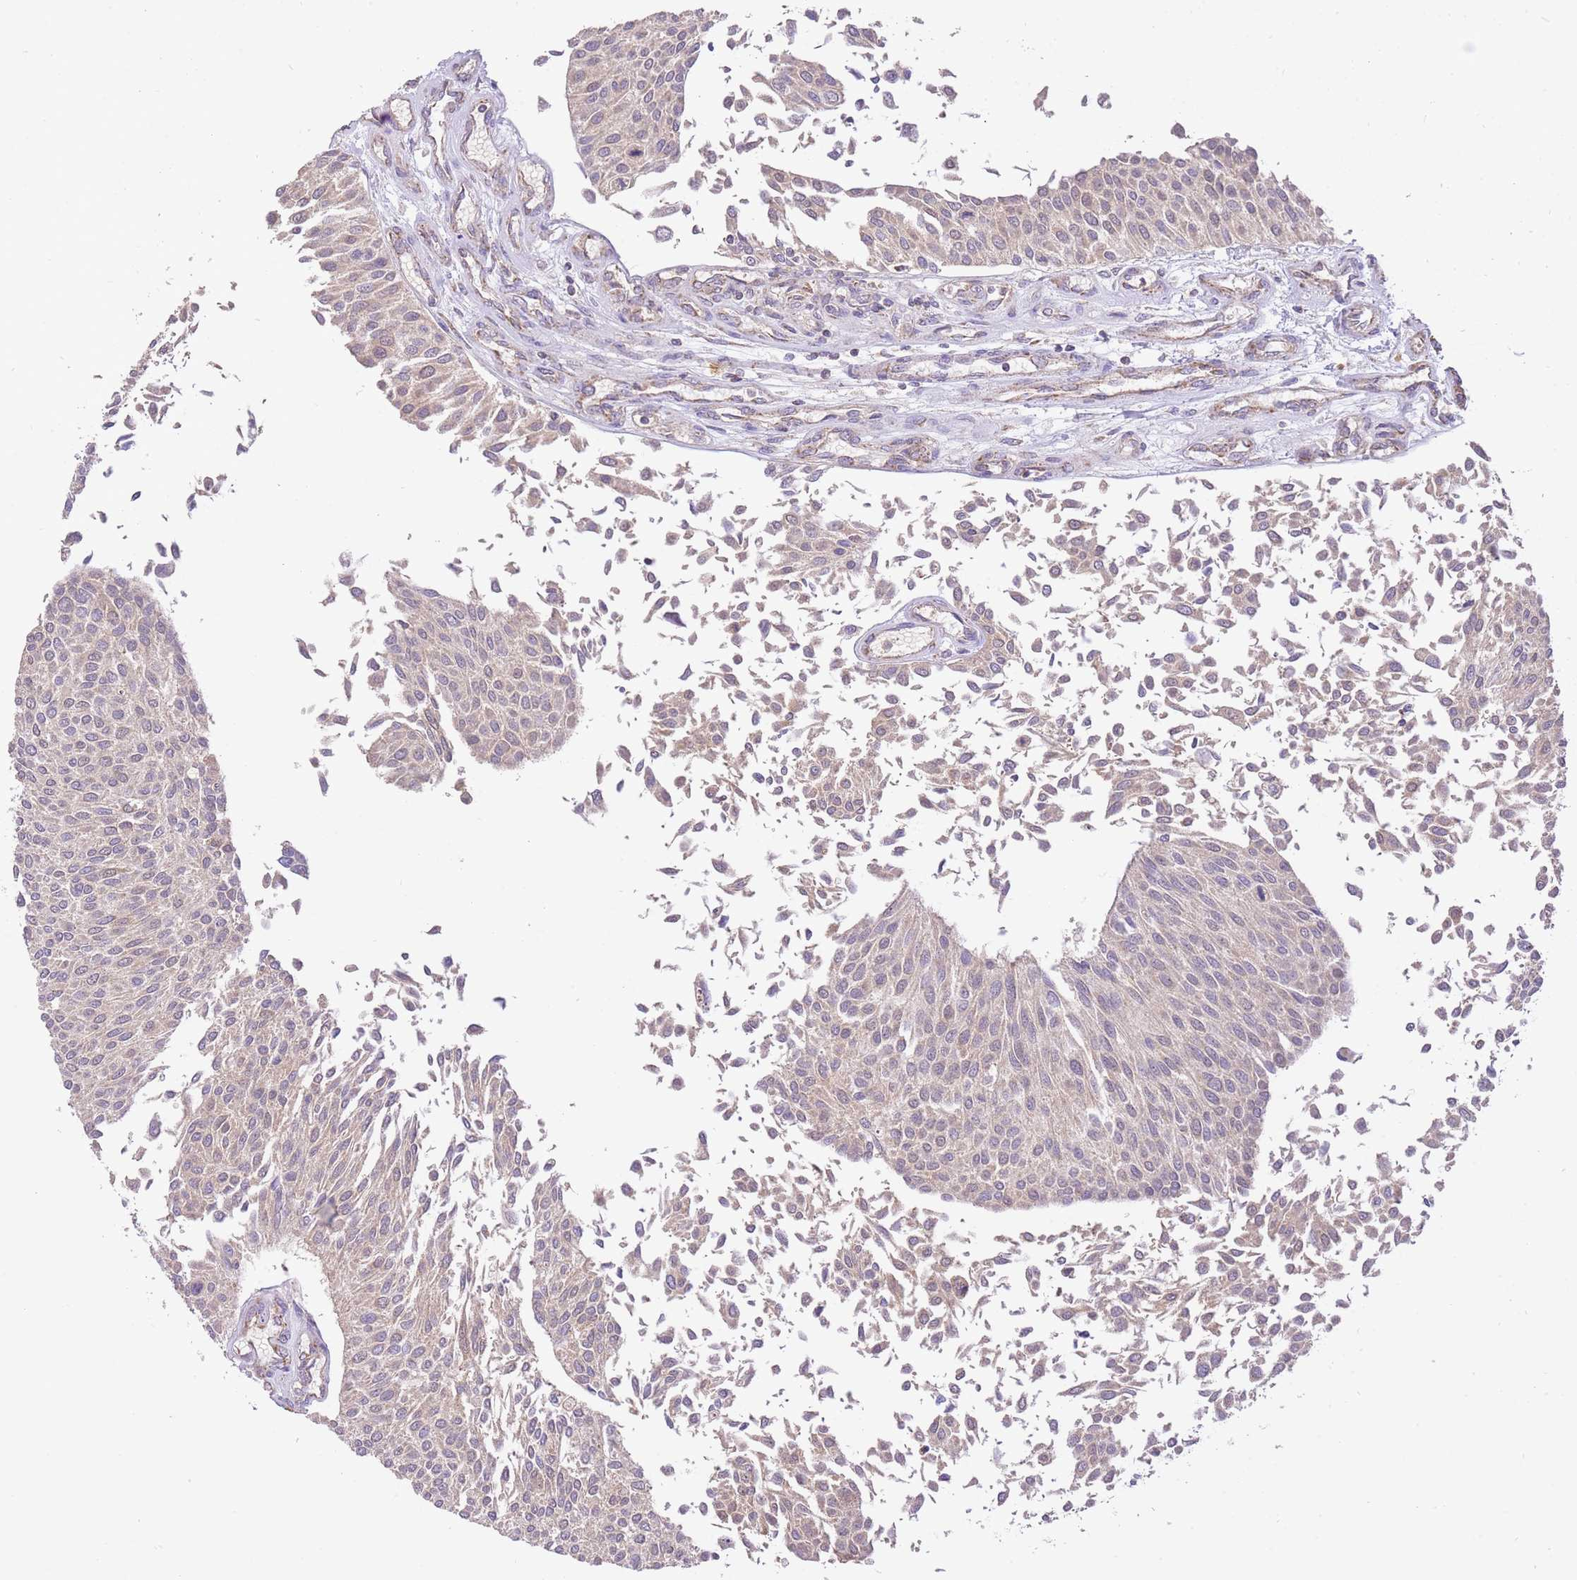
{"staining": {"intensity": "weak", "quantity": ">75%", "location": "cytoplasmic/membranous"}, "tissue": "urothelial cancer", "cell_type": "Tumor cells", "image_type": "cancer", "snomed": [{"axis": "morphology", "description": "Urothelial carcinoma, NOS"}, {"axis": "topography", "description": "Urinary bladder"}], "caption": "IHC staining of urothelial cancer, which demonstrates low levels of weak cytoplasmic/membranous positivity in approximately >75% of tumor cells indicating weak cytoplasmic/membranous protein positivity. The staining was performed using DAB (3,3'-diaminobenzidine) (brown) for protein detection and nuclei were counterstained in hematoxylin (blue).", "gene": "PREP", "patient": {"sex": "male", "age": 55}}